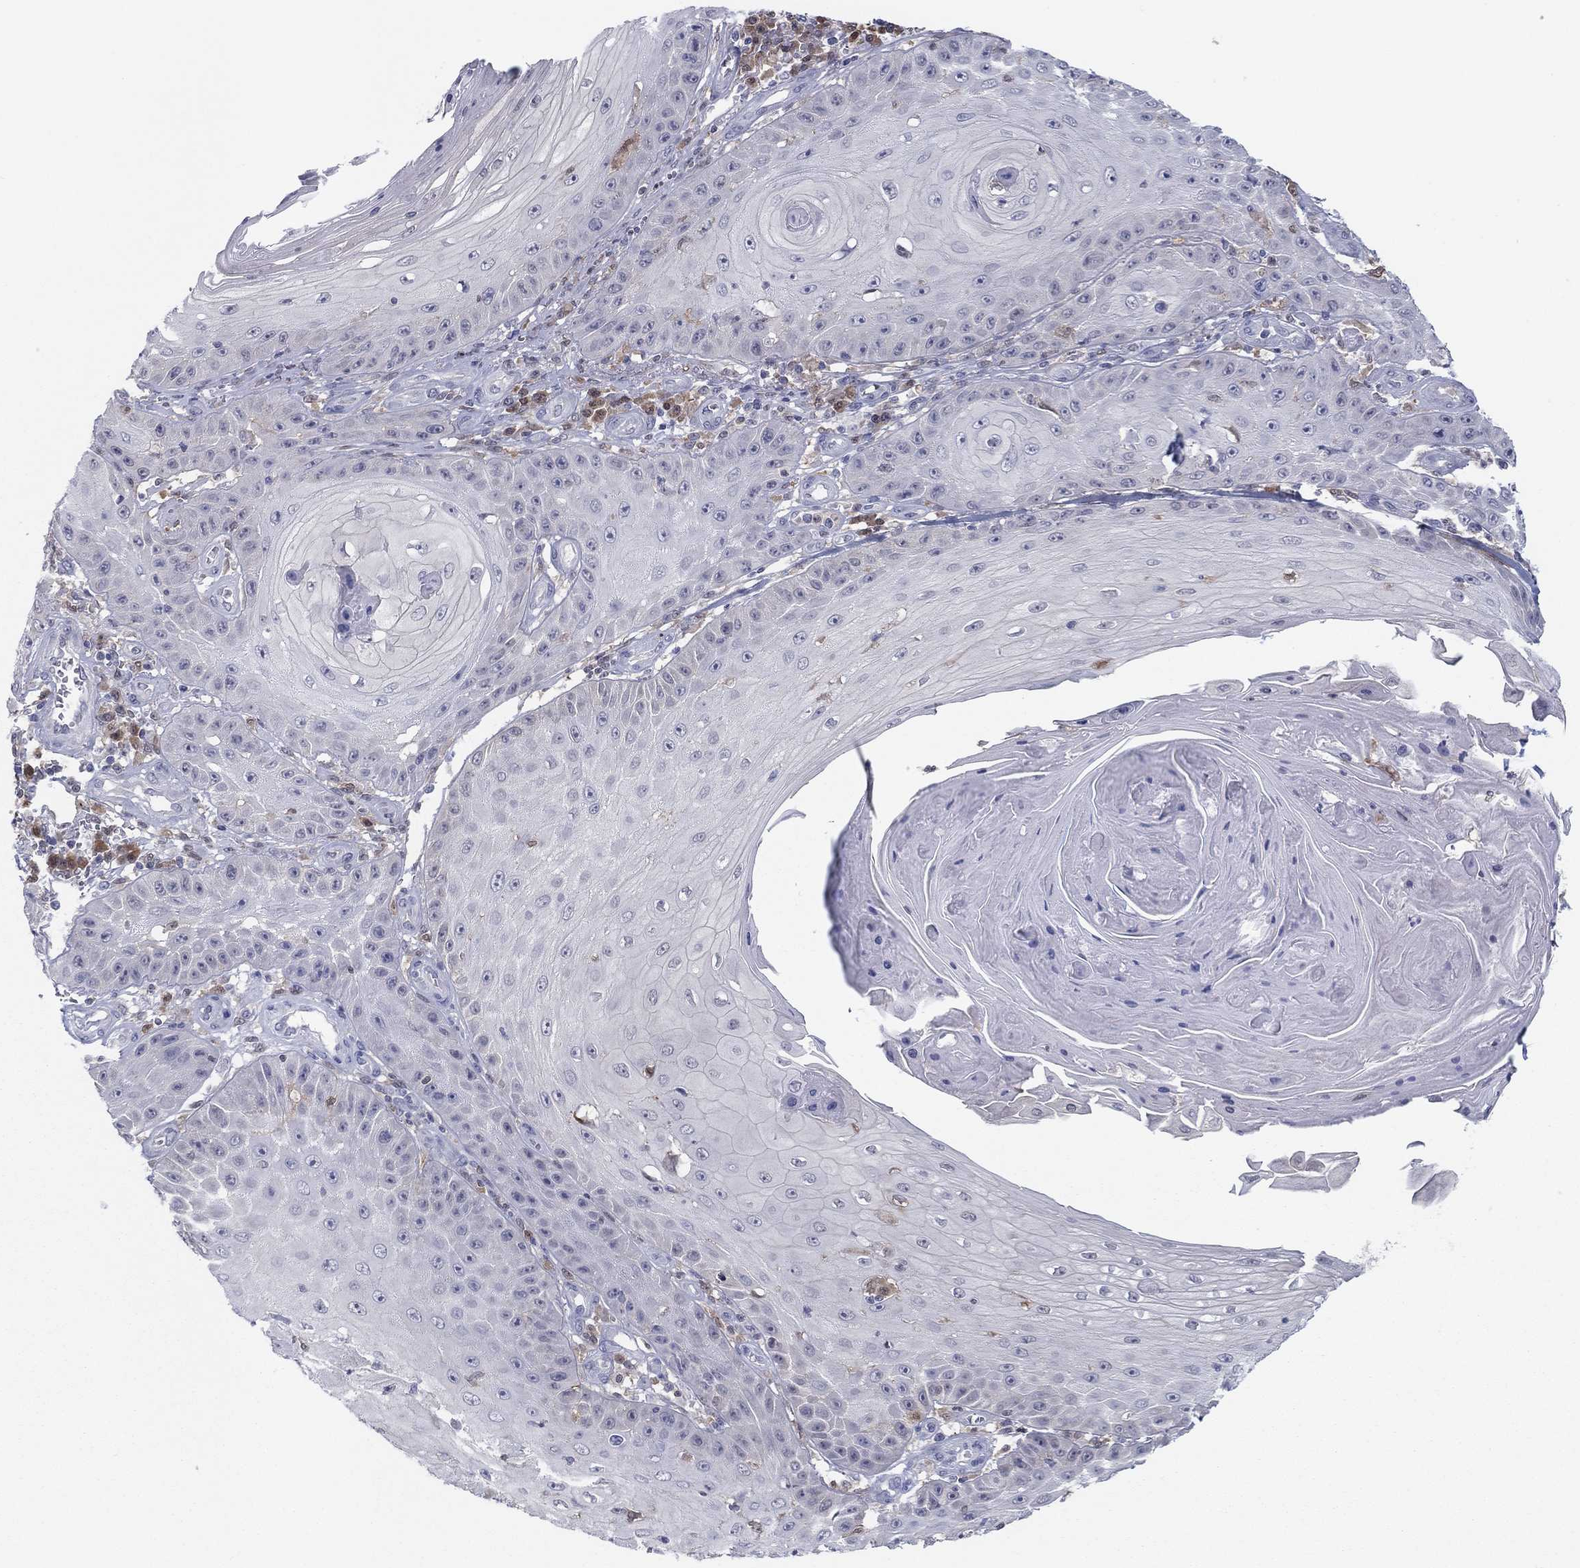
{"staining": {"intensity": "negative", "quantity": "none", "location": "none"}, "tissue": "skin cancer", "cell_type": "Tumor cells", "image_type": "cancer", "snomed": [{"axis": "morphology", "description": "Squamous cell carcinoma, NOS"}, {"axis": "topography", "description": "Skin"}], "caption": "Protein analysis of skin squamous cell carcinoma shows no significant positivity in tumor cells. (Stains: DAB (3,3'-diaminobenzidine) IHC with hematoxylin counter stain, Microscopy: brightfield microscopy at high magnification).", "gene": "PDXK", "patient": {"sex": "male", "age": 70}}